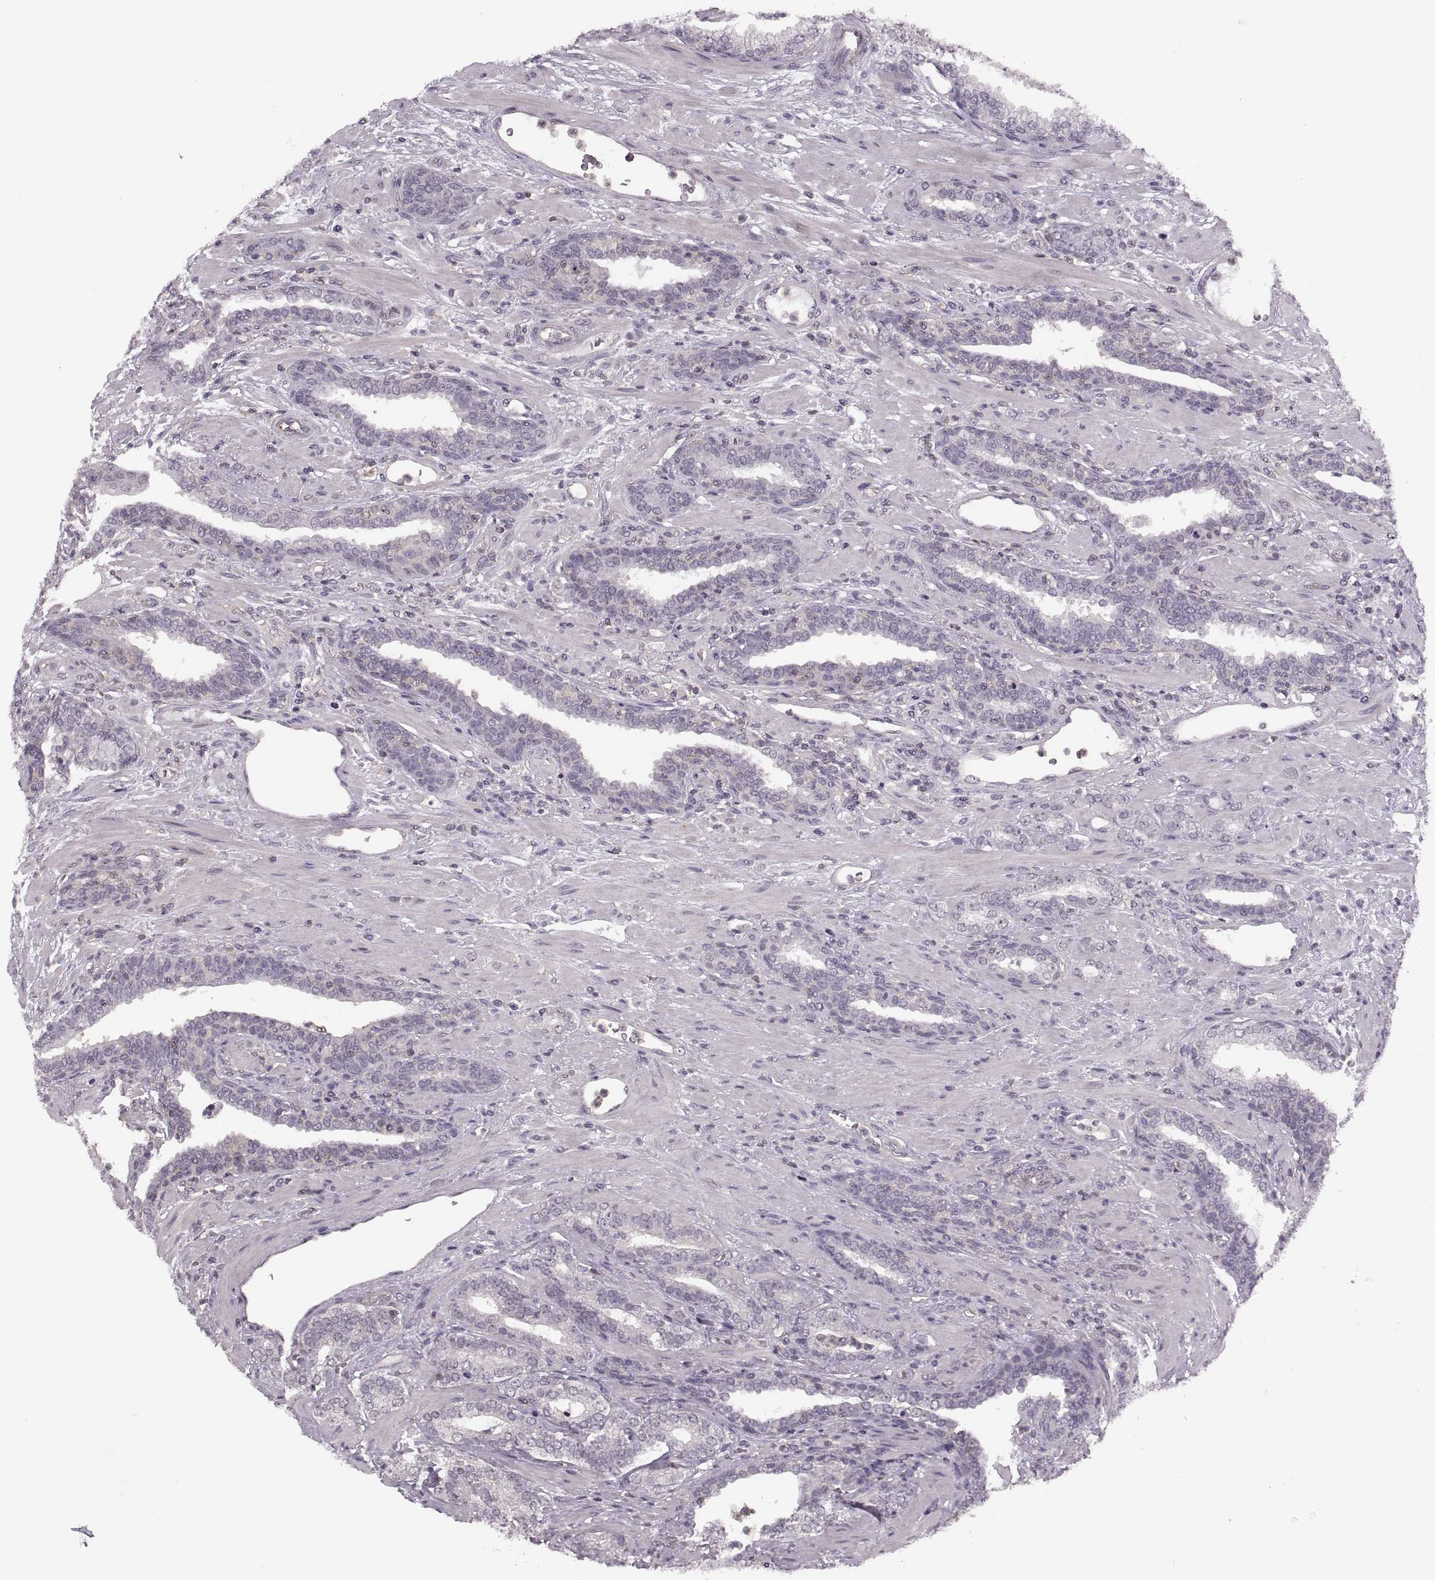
{"staining": {"intensity": "negative", "quantity": "none", "location": "none"}, "tissue": "prostate cancer", "cell_type": "Tumor cells", "image_type": "cancer", "snomed": [{"axis": "morphology", "description": "Adenocarcinoma, Low grade"}, {"axis": "topography", "description": "Prostate"}], "caption": "This micrograph is of adenocarcinoma (low-grade) (prostate) stained with IHC to label a protein in brown with the nuclei are counter-stained blue. There is no expression in tumor cells.", "gene": "LUZP2", "patient": {"sex": "male", "age": 61}}